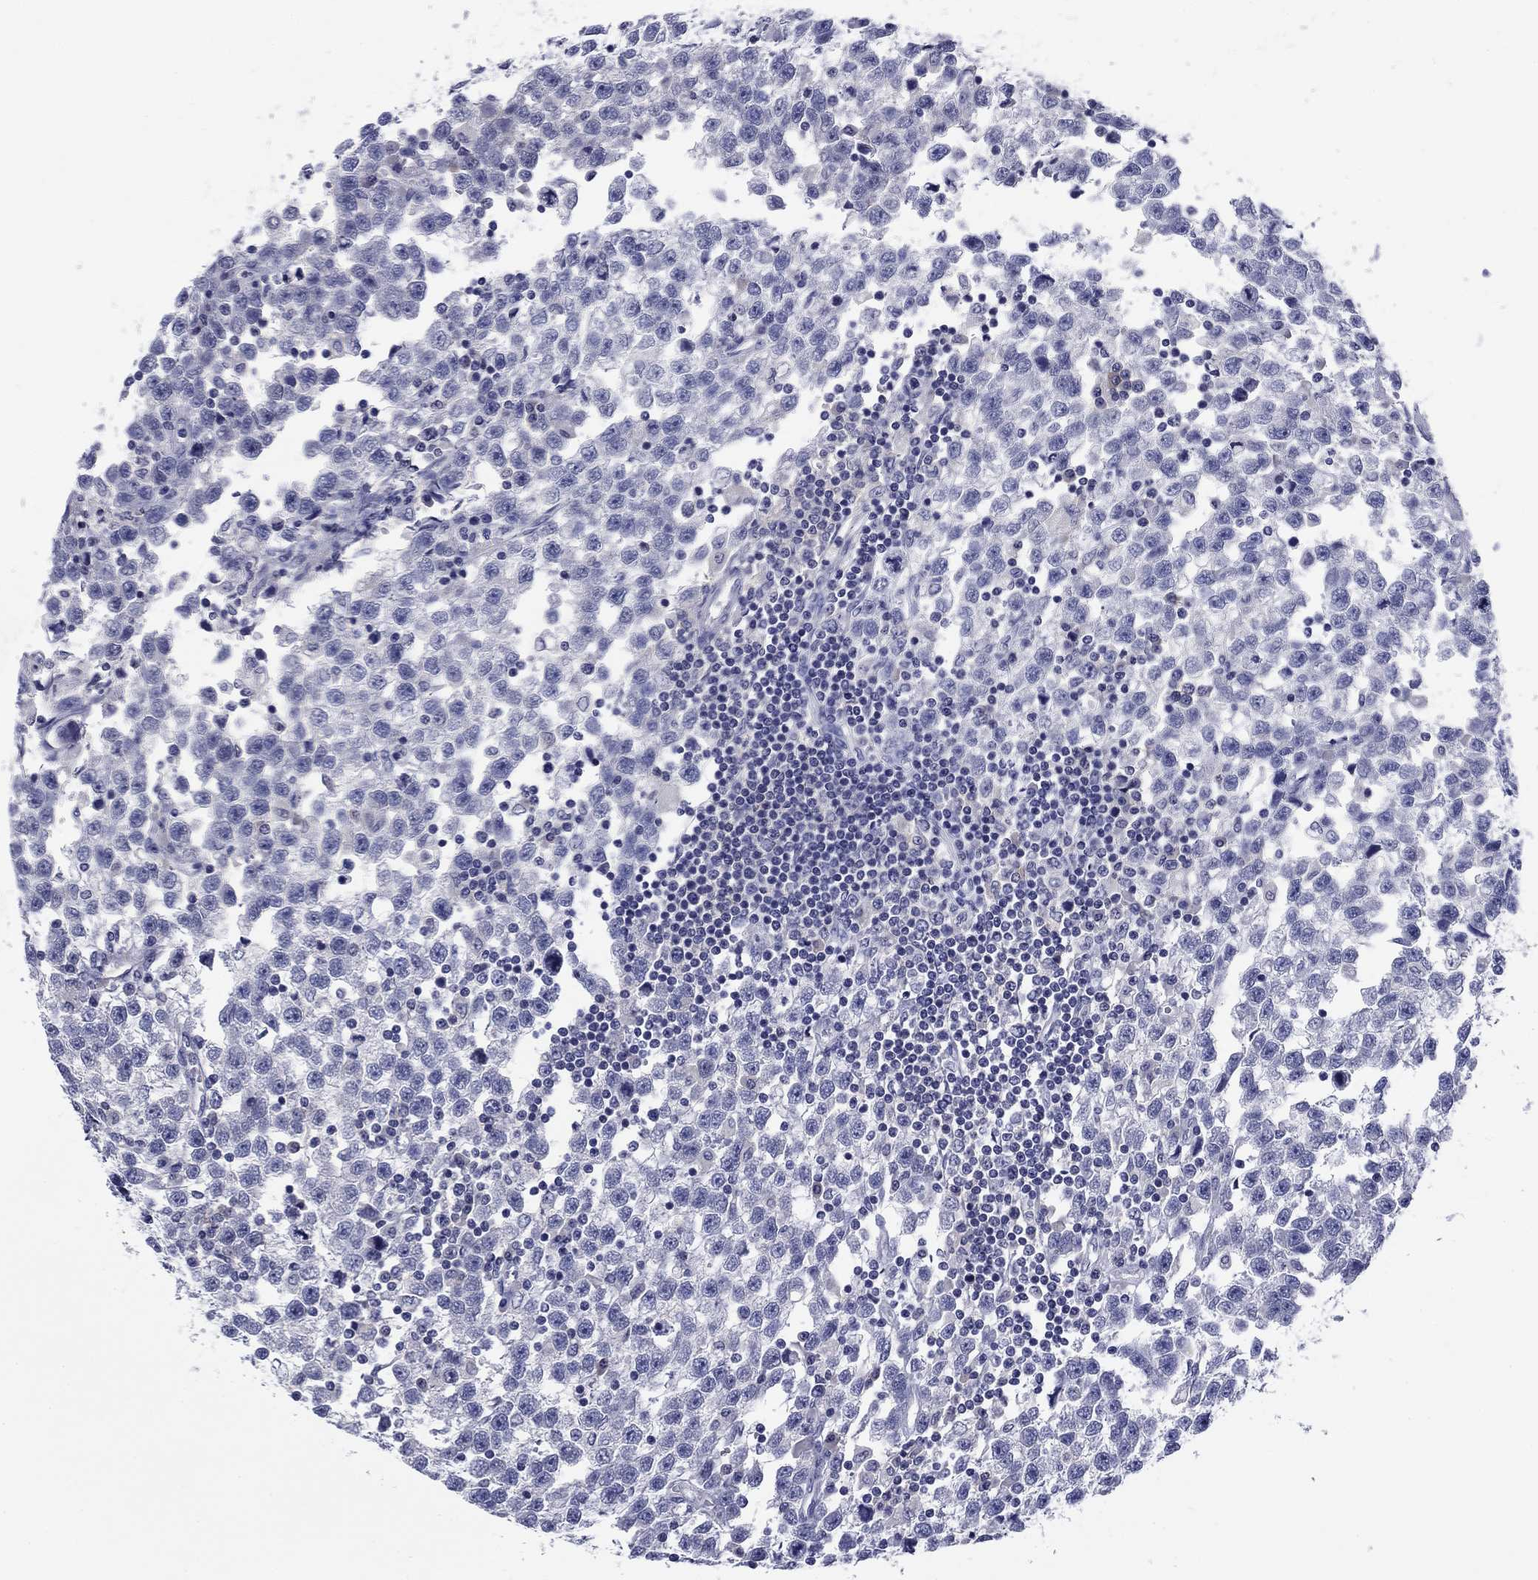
{"staining": {"intensity": "negative", "quantity": "none", "location": "none"}, "tissue": "testis cancer", "cell_type": "Tumor cells", "image_type": "cancer", "snomed": [{"axis": "morphology", "description": "Seminoma, NOS"}, {"axis": "topography", "description": "Testis"}], "caption": "Tumor cells show no significant staining in testis cancer.", "gene": "ABCC2", "patient": {"sex": "male", "age": 34}}